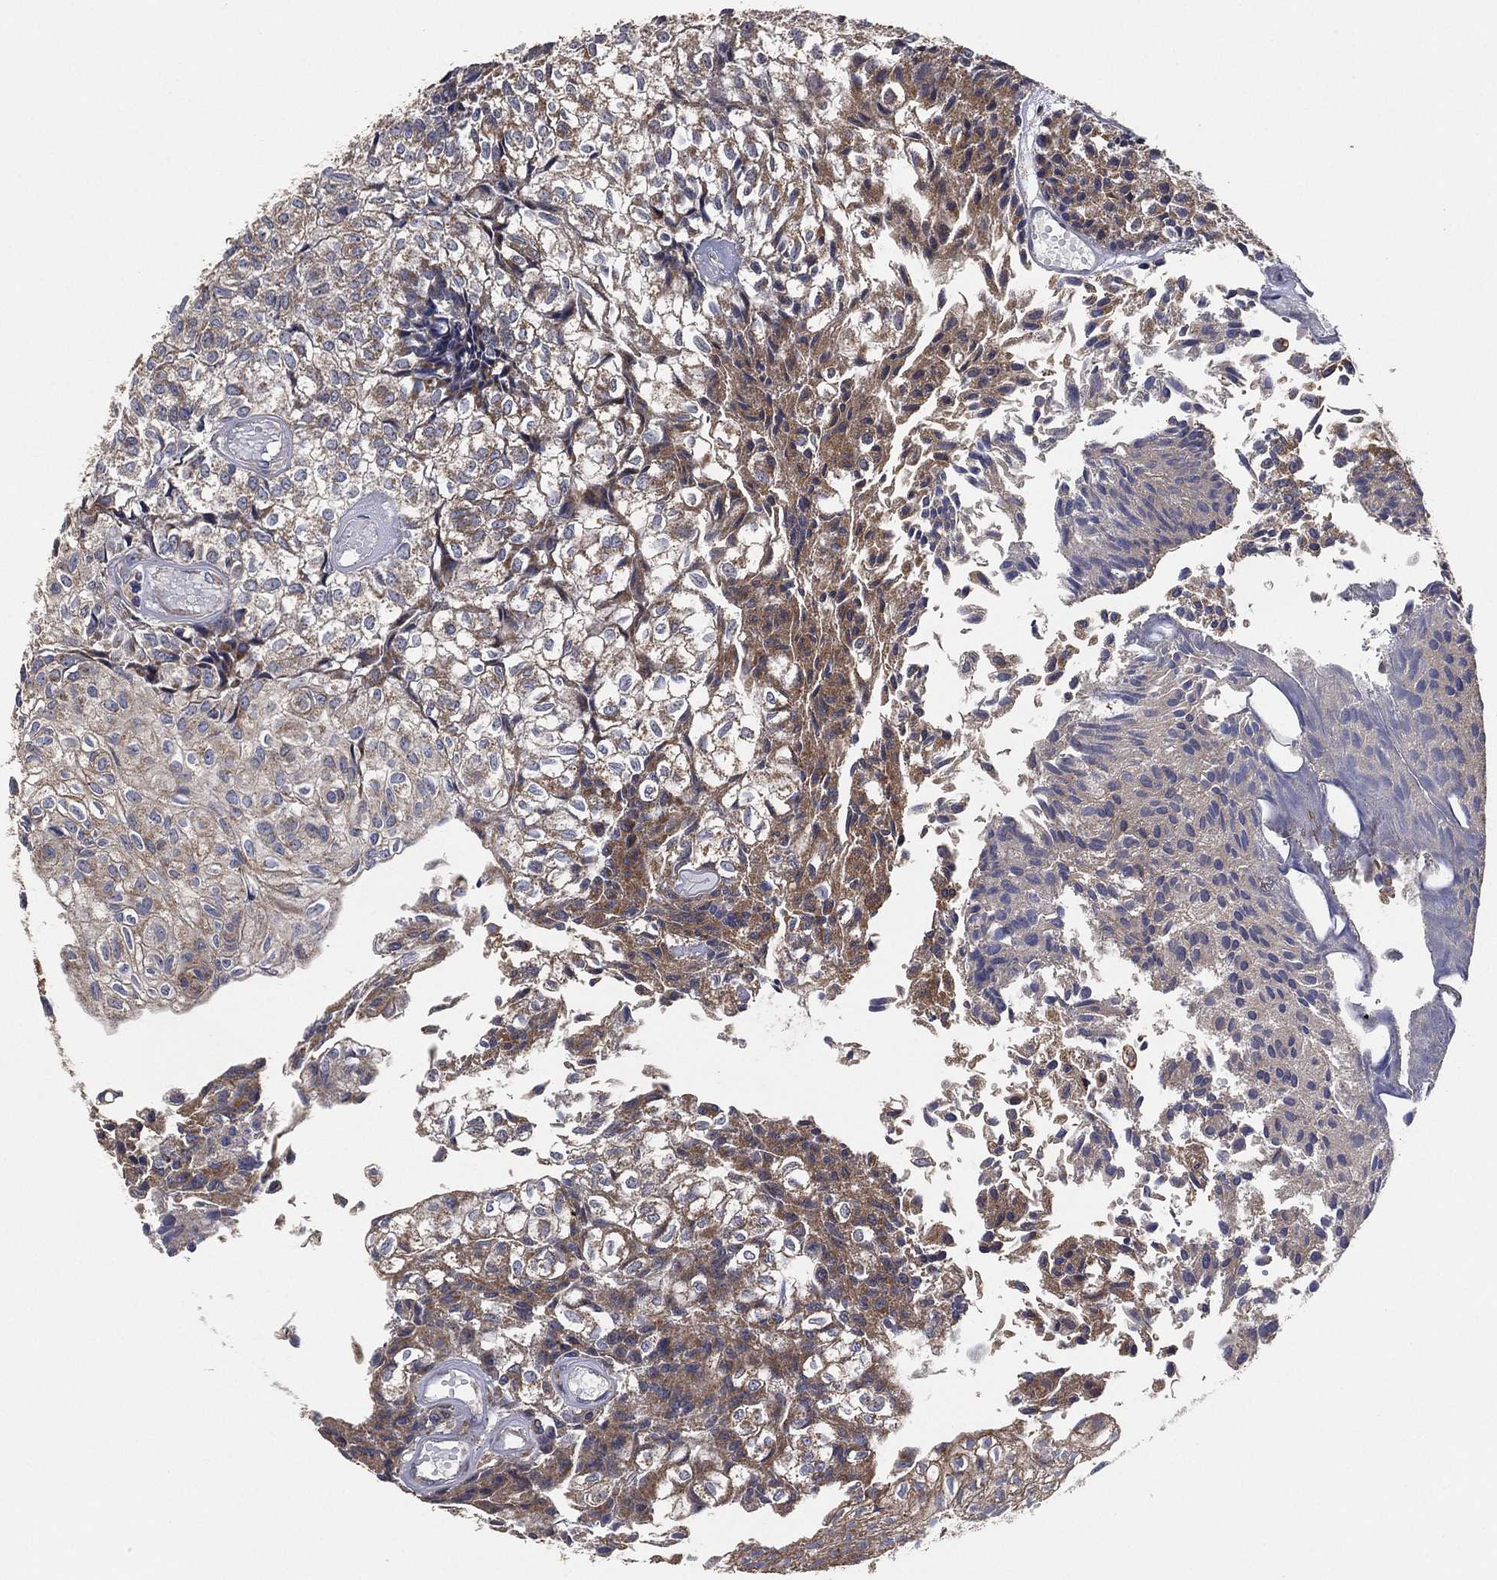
{"staining": {"intensity": "moderate", "quantity": "25%-75%", "location": "cytoplasmic/membranous"}, "tissue": "urothelial cancer", "cell_type": "Tumor cells", "image_type": "cancer", "snomed": [{"axis": "morphology", "description": "Urothelial carcinoma, Low grade"}, {"axis": "topography", "description": "Urinary bladder"}], "caption": "IHC of human low-grade urothelial carcinoma demonstrates medium levels of moderate cytoplasmic/membranous expression in about 25%-75% of tumor cells.", "gene": "LIMD1", "patient": {"sex": "male", "age": 89}}